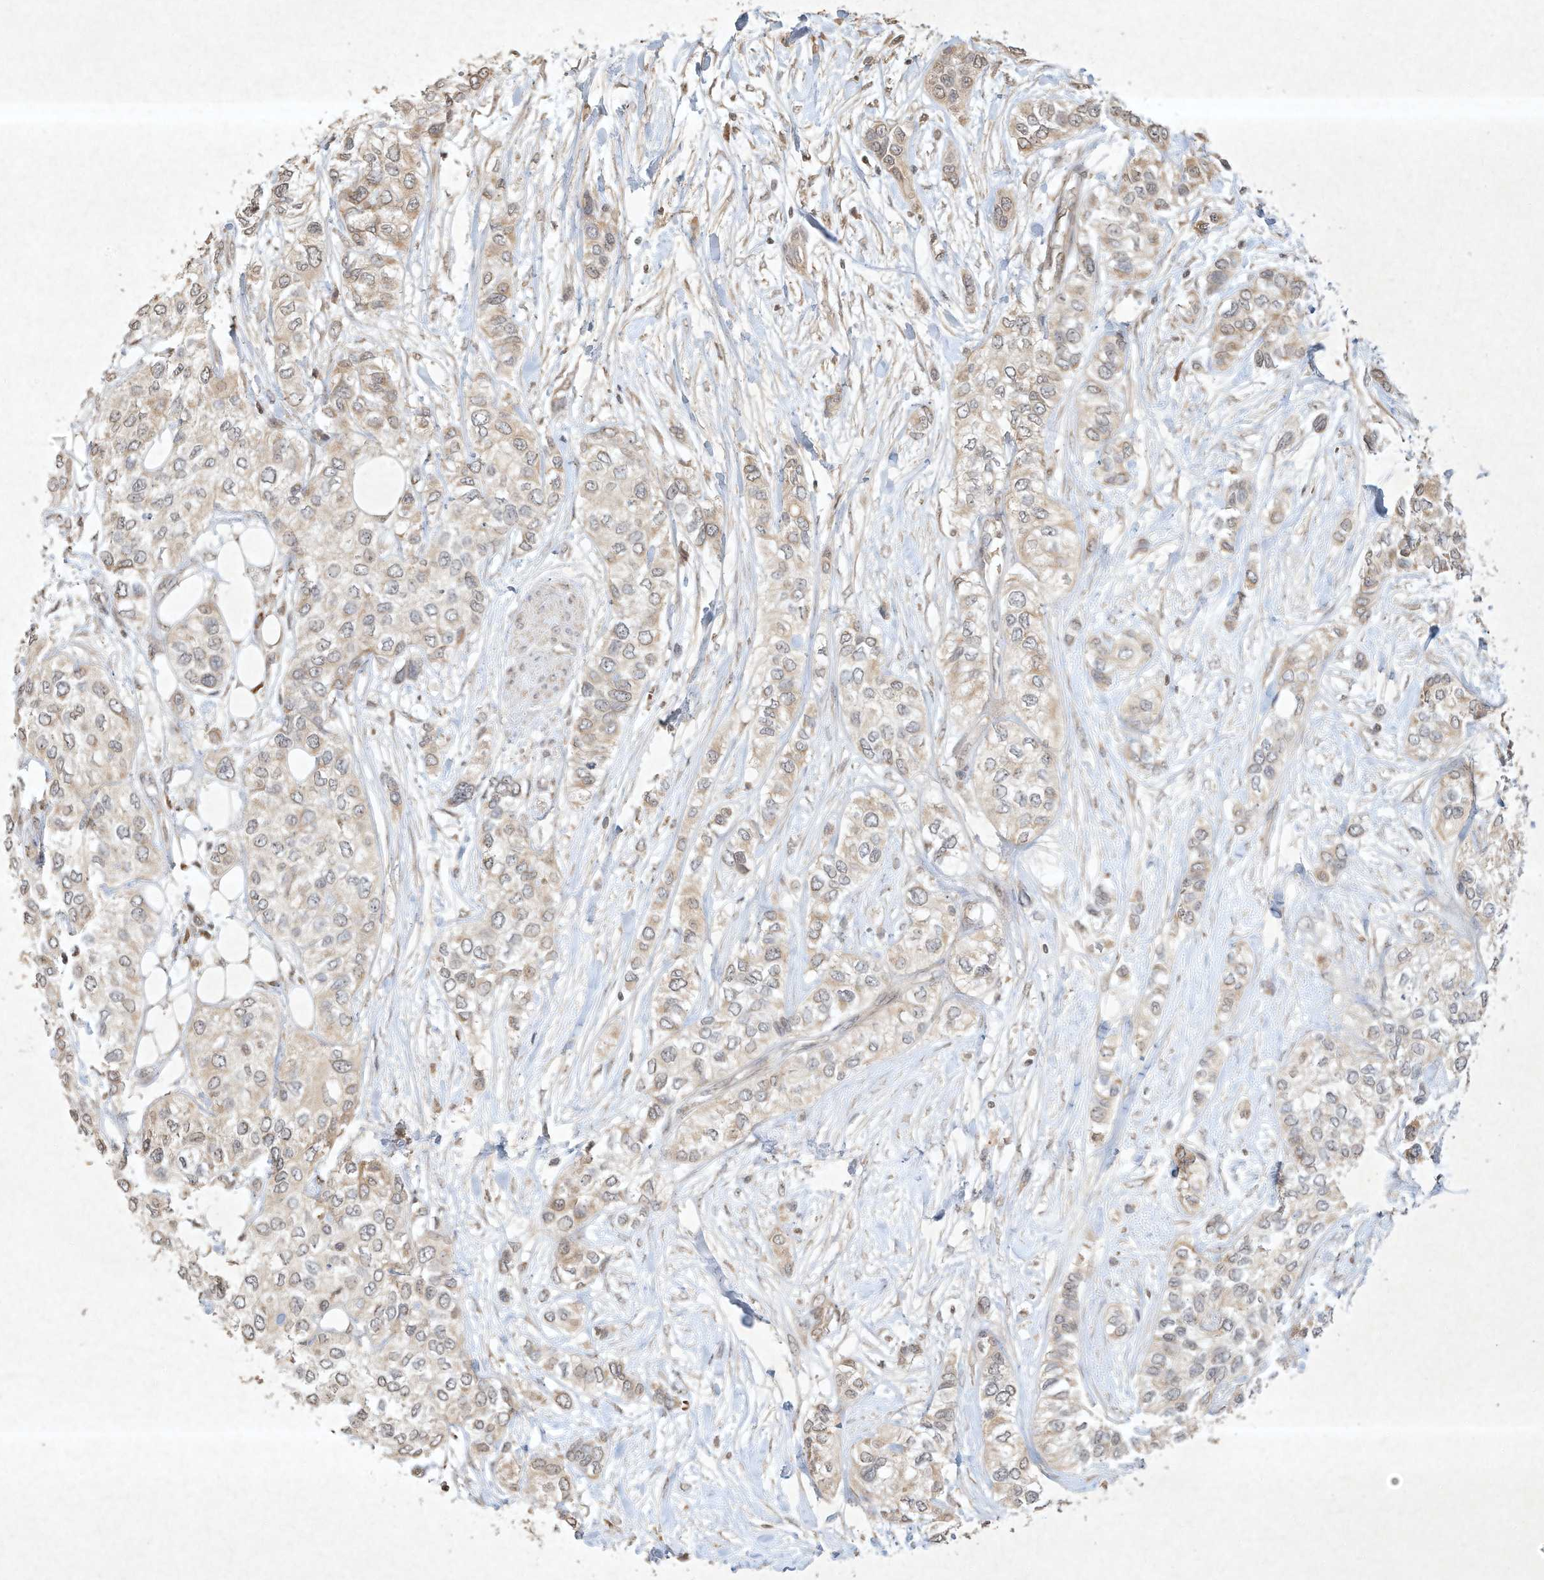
{"staining": {"intensity": "weak", "quantity": "<25%", "location": "cytoplasmic/membranous"}, "tissue": "urothelial cancer", "cell_type": "Tumor cells", "image_type": "cancer", "snomed": [{"axis": "morphology", "description": "Urothelial carcinoma, High grade"}, {"axis": "topography", "description": "Urinary bladder"}], "caption": "Tumor cells show no significant protein positivity in high-grade urothelial carcinoma. (DAB immunohistochemistry visualized using brightfield microscopy, high magnification).", "gene": "BTRC", "patient": {"sex": "female", "age": 56}}